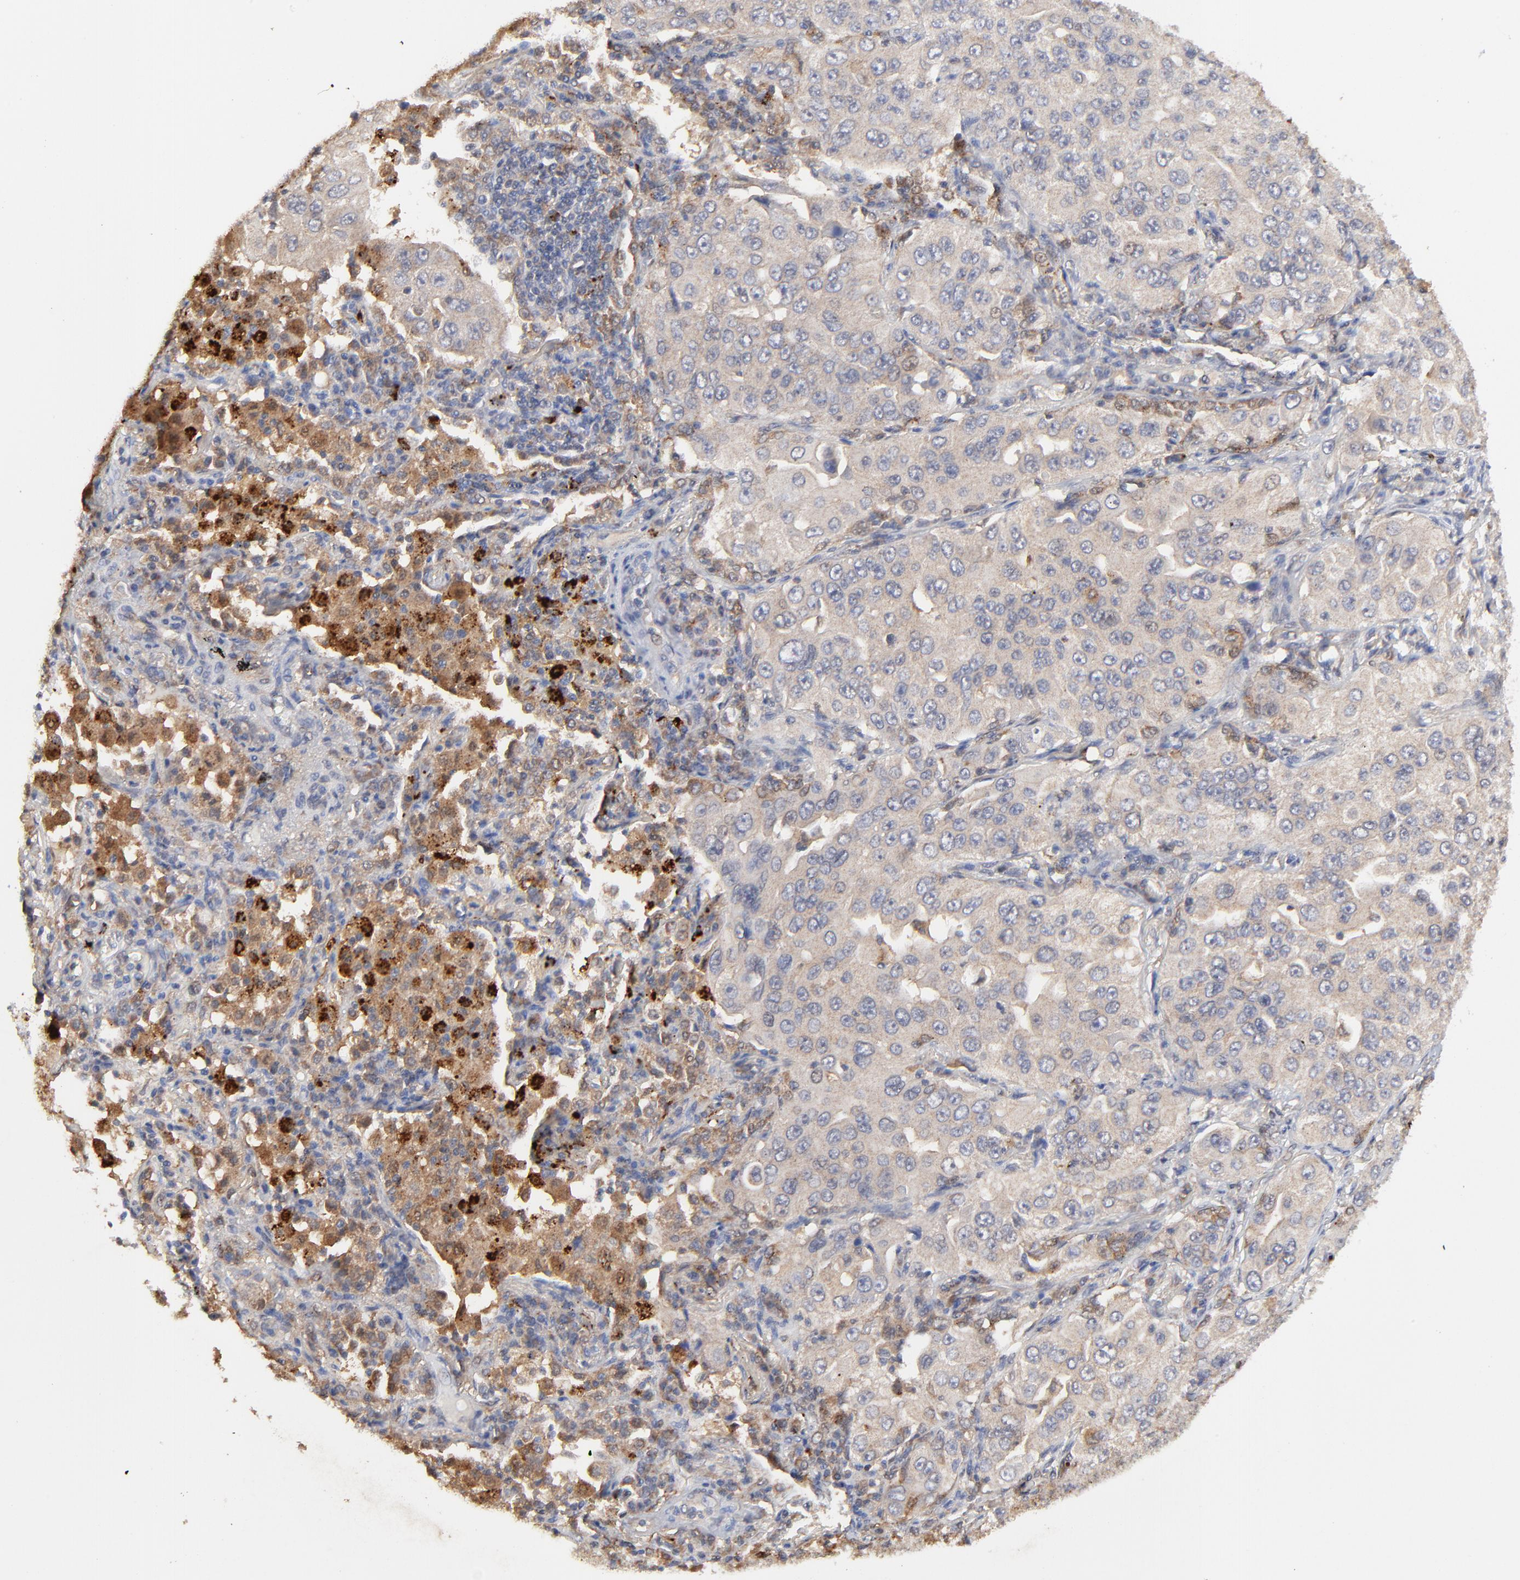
{"staining": {"intensity": "weak", "quantity": ">75%", "location": "cytoplasmic/membranous"}, "tissue": "lung cancer", "cell_type": "Tumor cells", "image_type": "cancer", "snomed": [{"axis": "morphology", "description": "Adenocarcinoma, NOS"}, {"axis": "topography", "description": "Lung"}], "caption": "DAB immunohistochemical staining of adenocarcinoma (lung) exhibits weak cytoplasmic/membranous protein staining in approximately >75% of tumor cells. The staining is performed using DAB (3,3'-diaminobenzidine) brown chromogen to label protein expression. The nuclei are counter-stained blue using hematoxylin.", "gene": "LGALS3", "patient": {"sex": "male", "age": 84}}